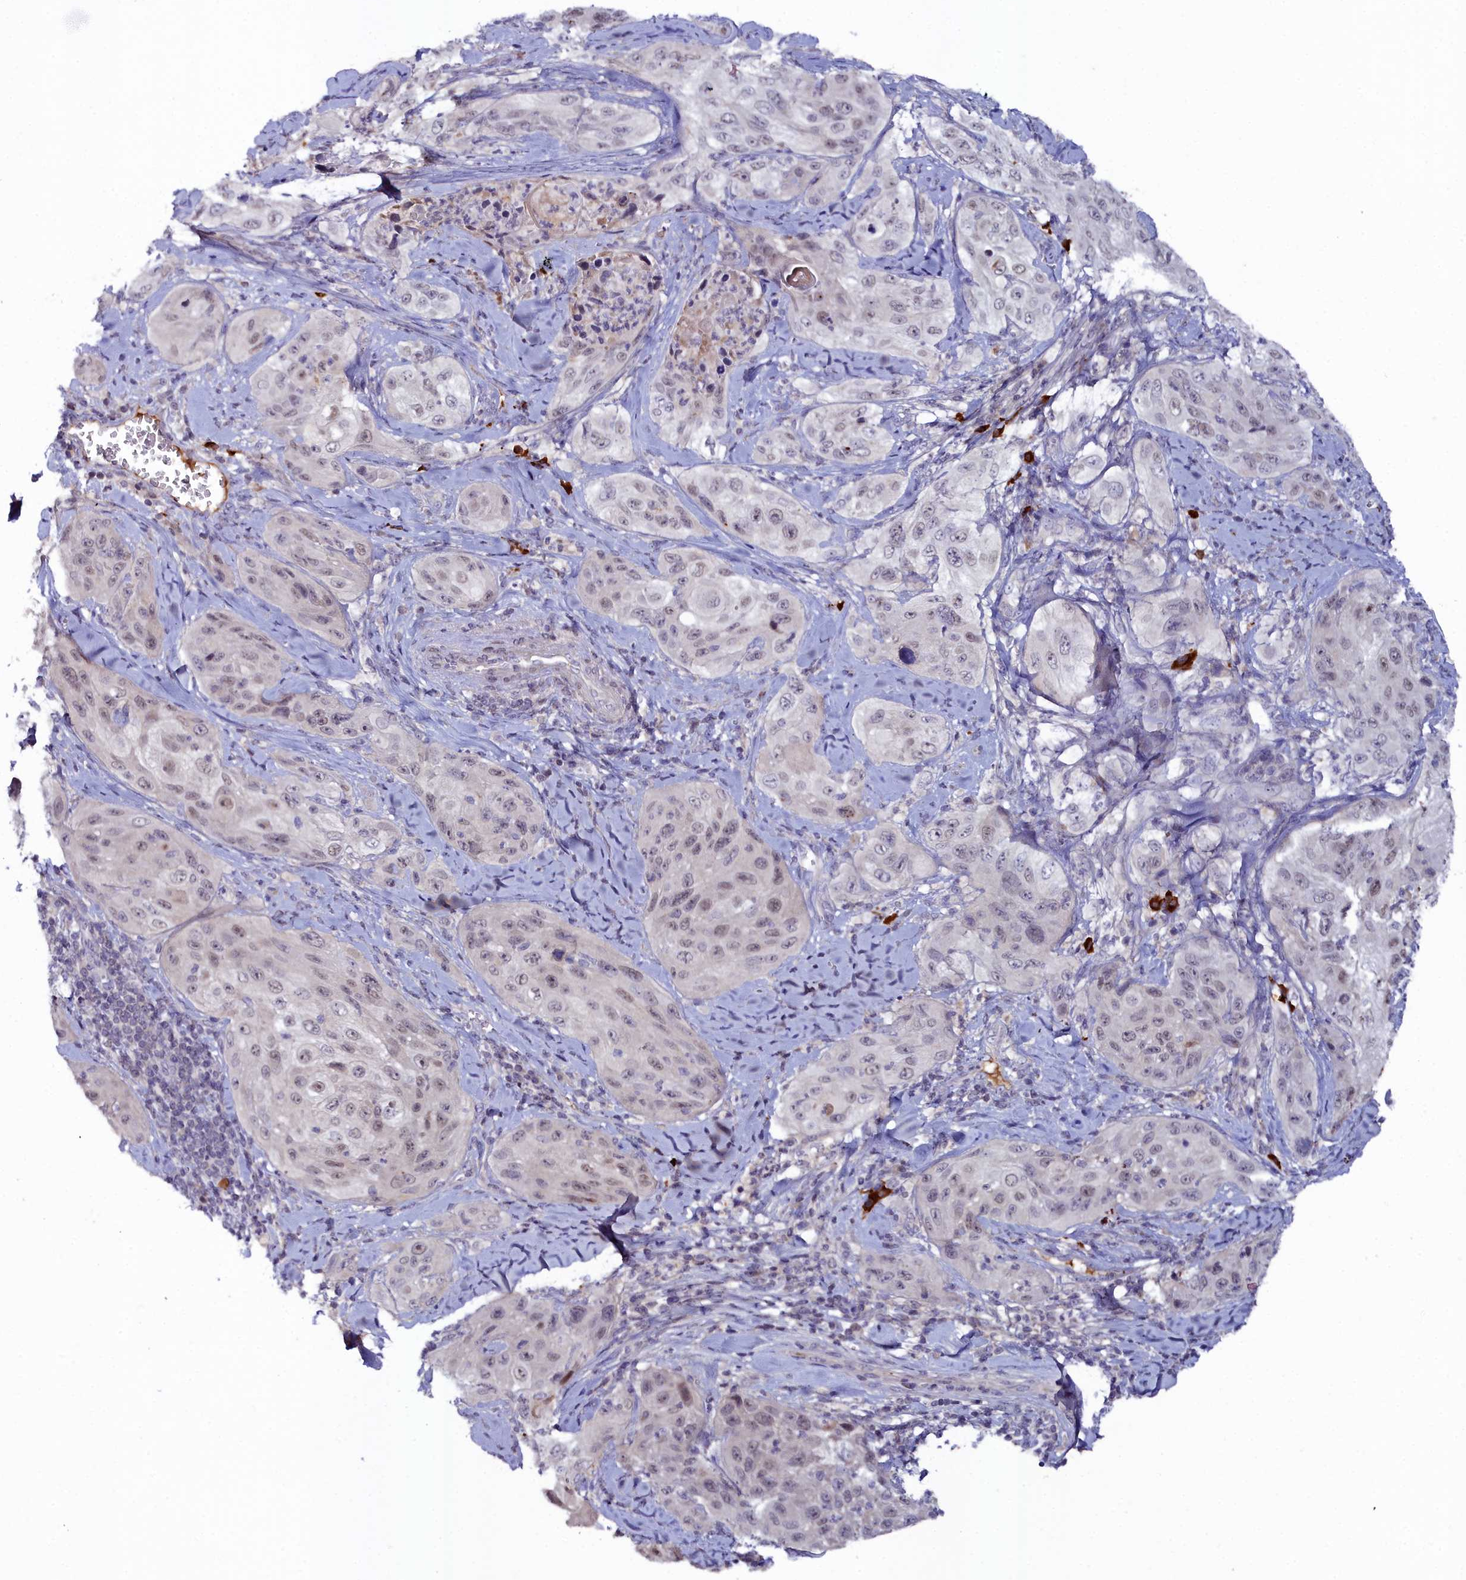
{"staining": {"intensity": "weak", "quantity": "25%-75%", "location": "nuclear"}, "tissue": "cervical cancer", "cell_type": "Tumor cells", "image_type": "cancer", "snomed": [{"axis": "morphology", "description": "Squamous cell carcinoma, NOS"}, {"axis": "topography", "description": "Cervix"}], "caption": "Immunohistochemical staining of human cervical cancer (squamous cell carcinoma) shows weak nuclear protein positivity in approximately 25%-75% of tumor cells.", "gene": "KCTD18", "patient": {"sex": "female", "age": 42}}